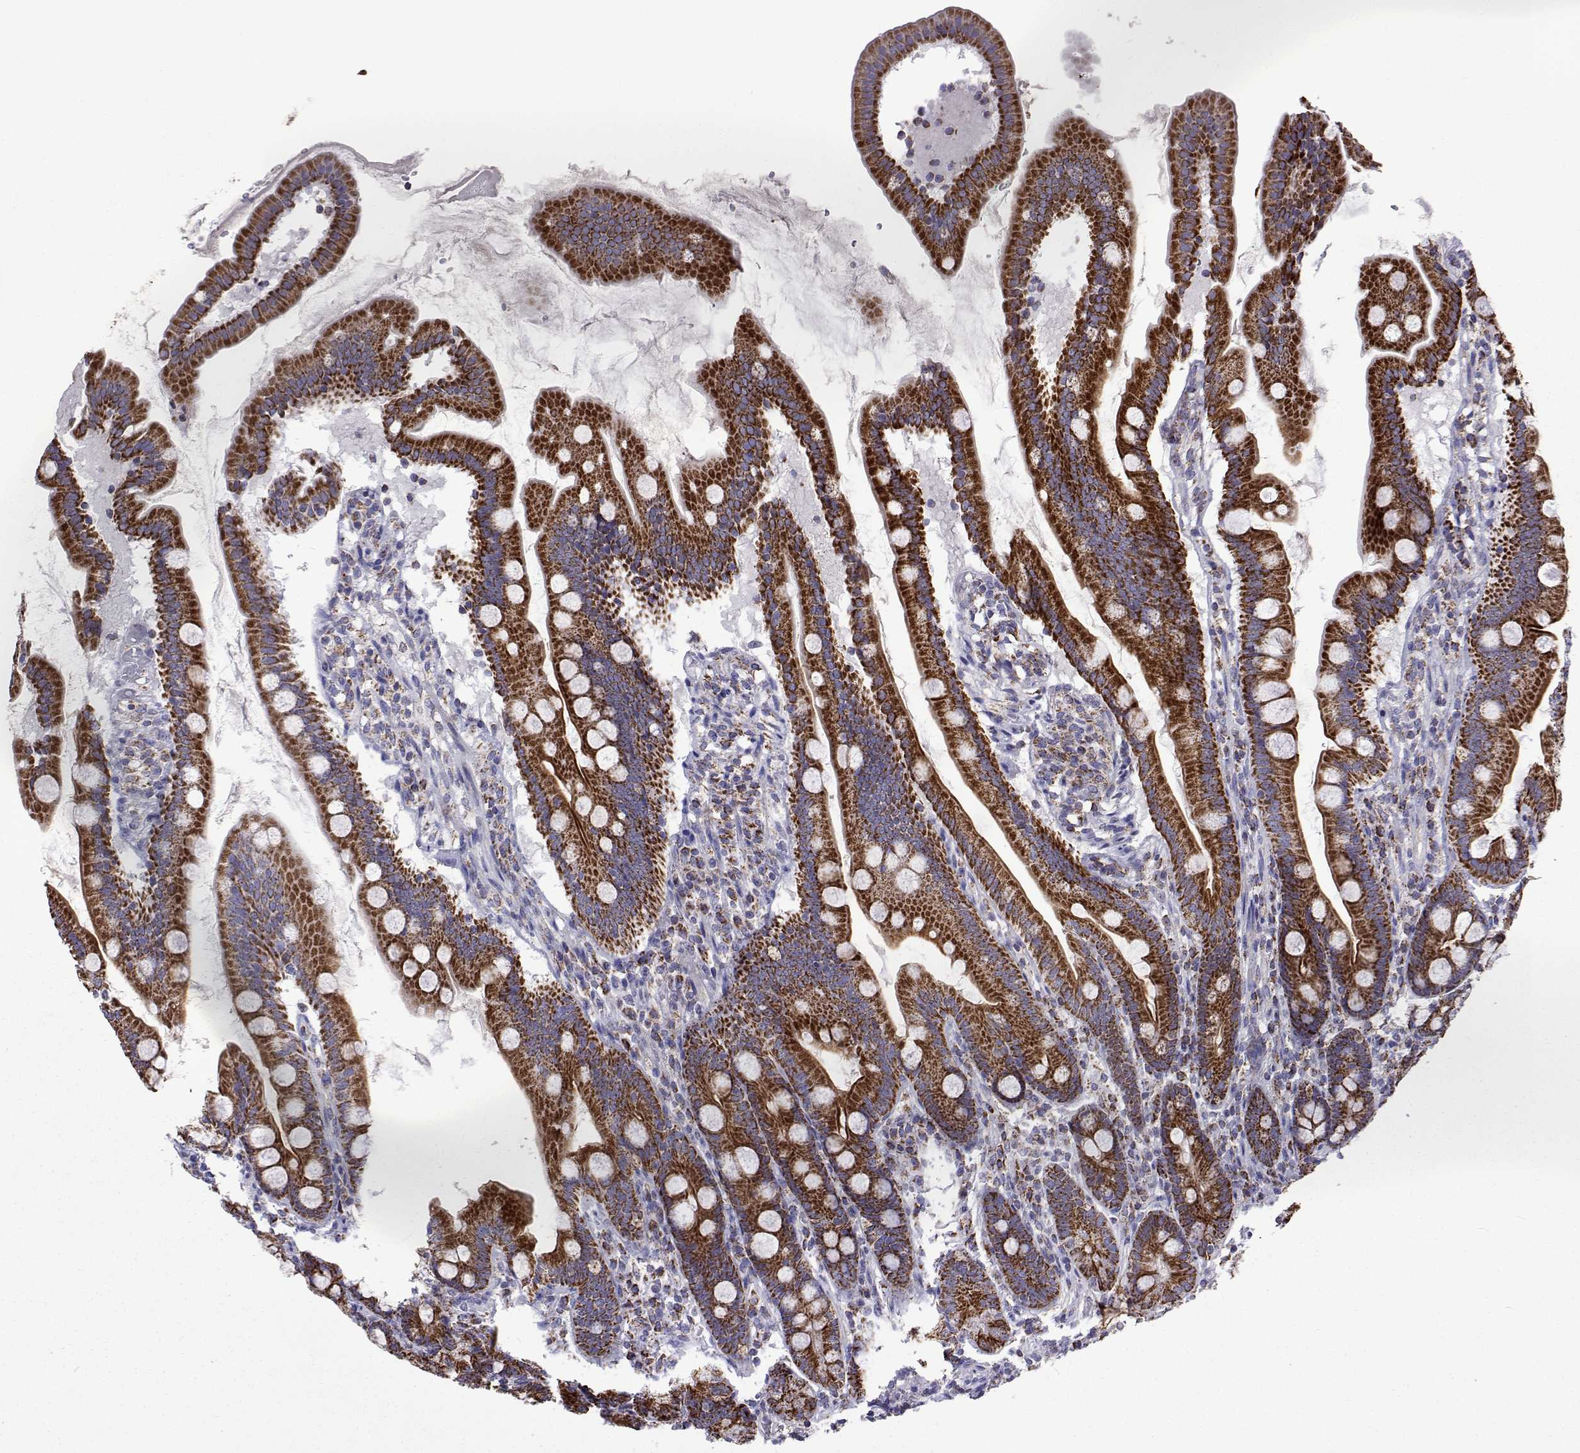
{"staining": {"intensity": "strong", "quantity": ">75%", "location": "cytoplasmic/membranous"}, "tissue": "duodenum", "cell_type": "Glandular cells", "image_type": "normal", "snomed": [{"axis": "morphology", "description": "Normal tissue, NOS"}, {"axis": "topography", "description": "Duodenum"}], "caption": "Immunohistochemistry (IHC) photomicrograph of benign duodenum stained for a protein (brown), which demonstrates high levels of strong cytoplasmic/membranous staining in approximately >75% of glandular cells.", "gene": "MCCC2", "patient": {"sex": "female", "age": 67}}